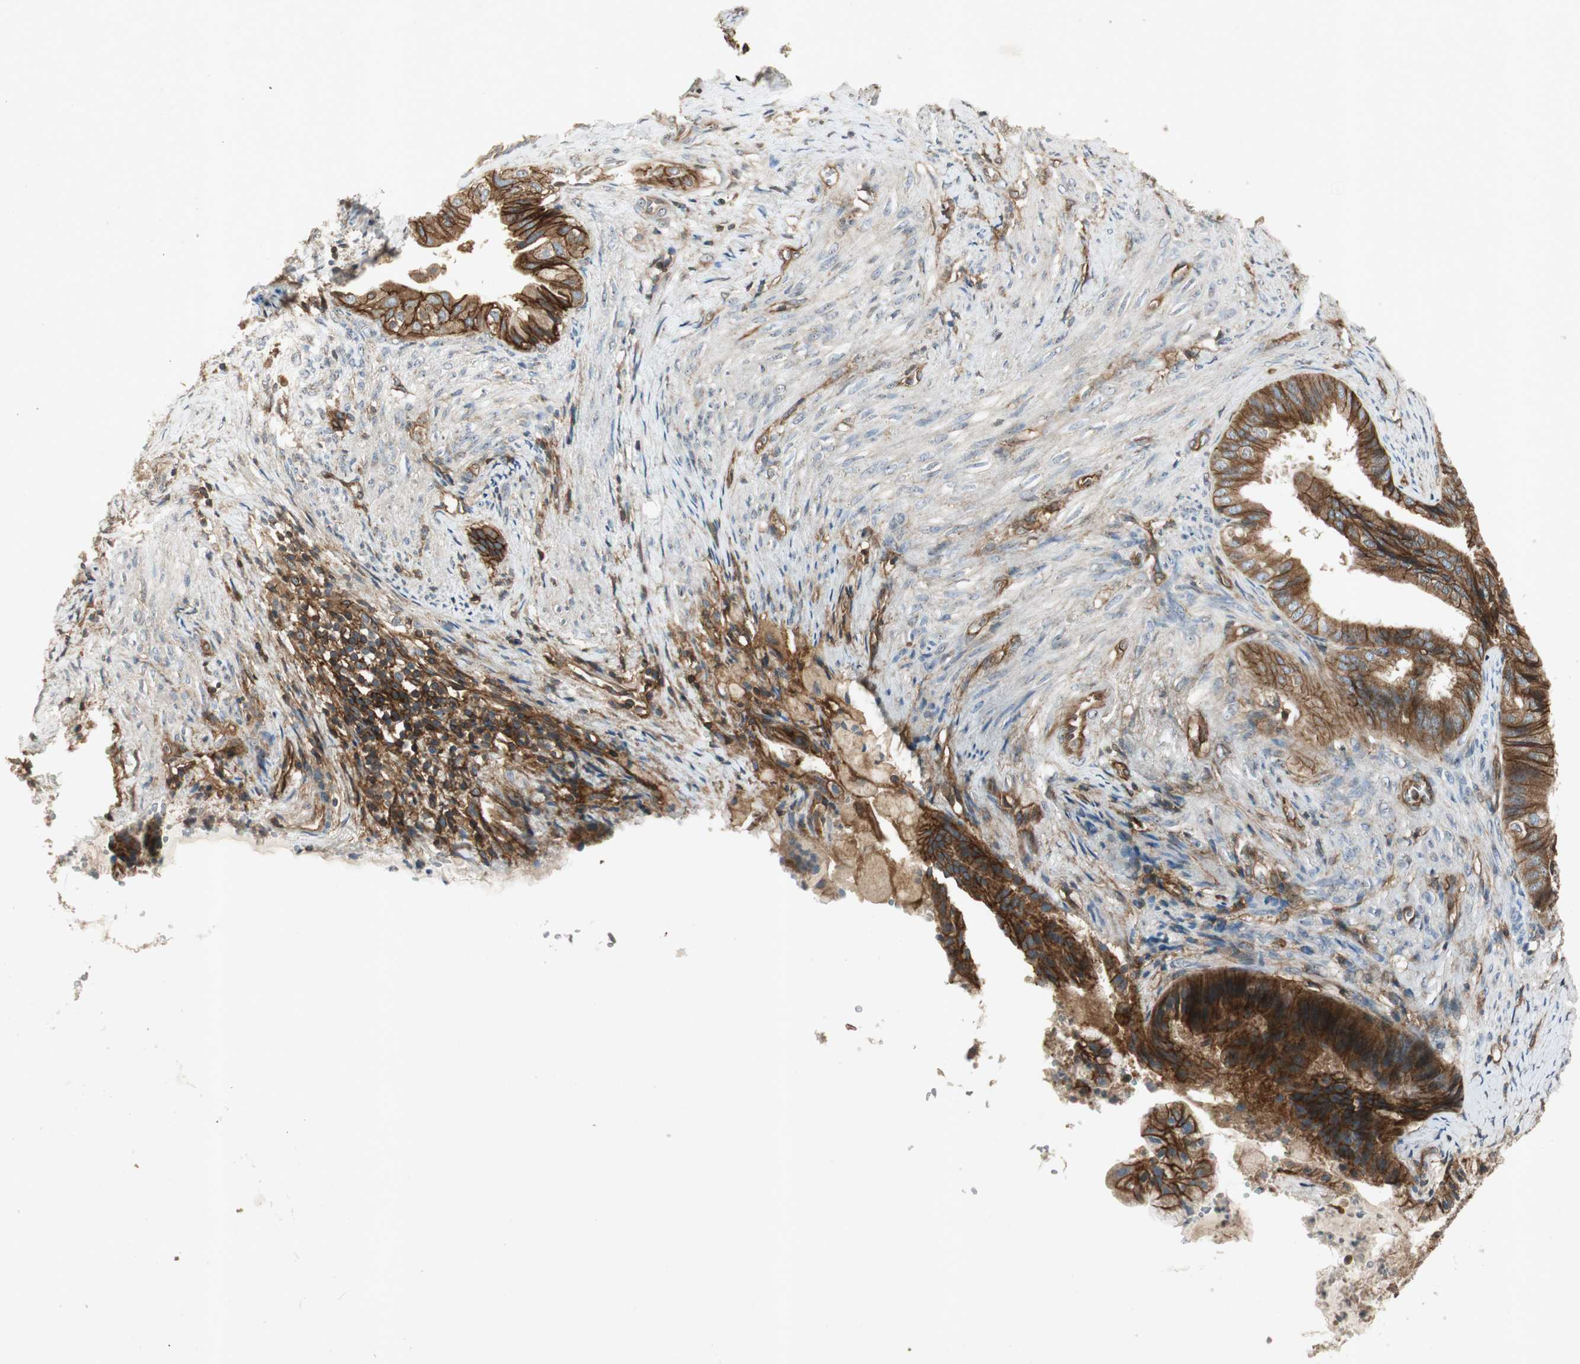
{"staining": {"intensity": "strong", "quantity": ">75%", "location": "cytoplasmic/membranous"}, "tissue": "endometrial cancer", "cell_type": "Tumor cells", "image_type": "cancer", "snomed": [{"axis": "morphology", "description": "Adenocarcinoma, NOS"}, {"axis": "topography", "description": "Endometrium"}], "caption": "Strong cytoplasmic/membranous expression is seen in approximately >75% of tumor cells in endometrial adenocarcinoma. The staining was performed using DAB, with brown indicating positive protein expression. Nuclei are stained blue with hematoxylin.", "gene": "BTN3A3", "patient": {"sex": "female", "age": 86}}